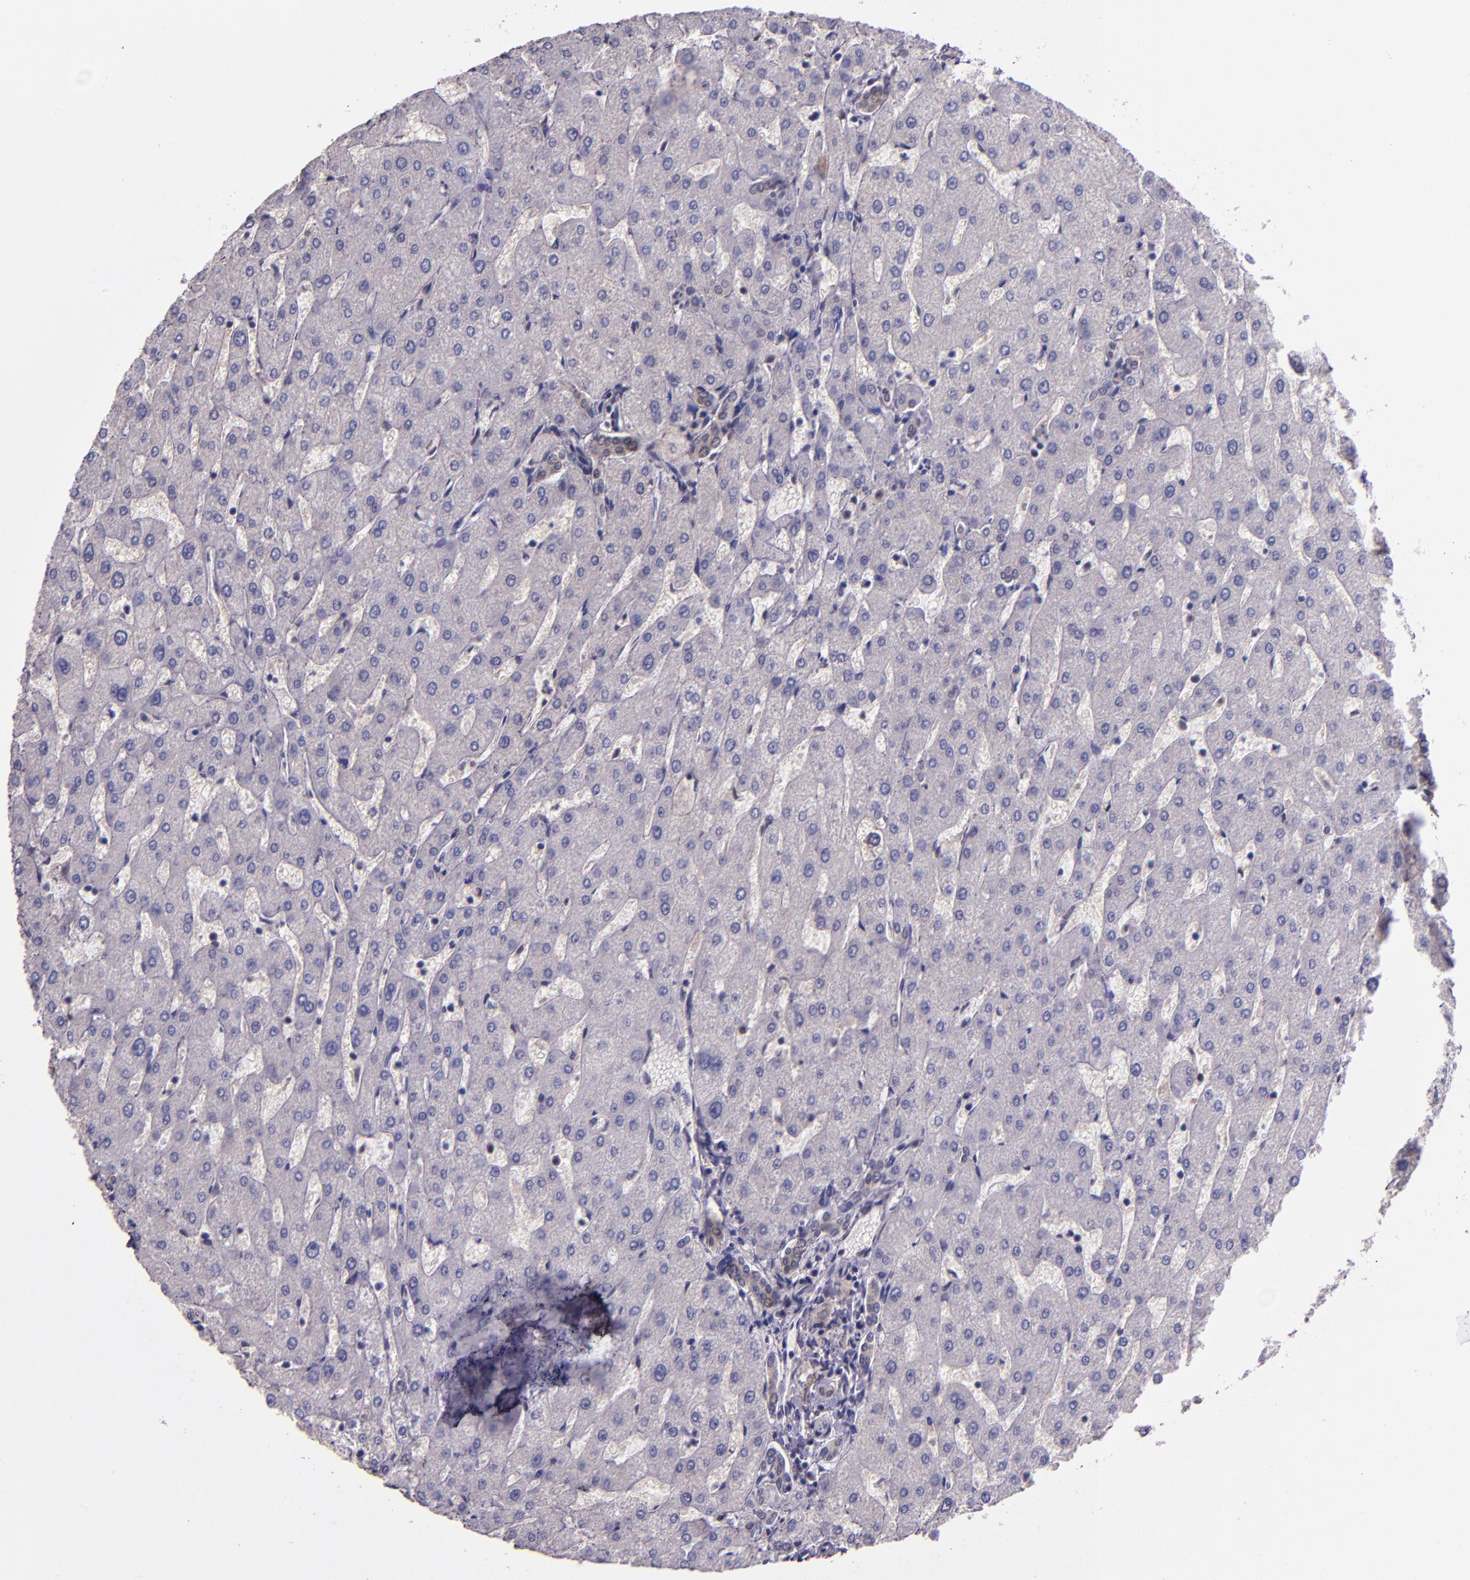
{"staining": {"intensity": "negative", "quantity": "none", "location": "none"}, "tissue": "liver", "cell_type": "Cholangiocytes", "image_type": "normal", "snomed": [{"axis": "morphology", "description": "Normal tissue, NOS"}, {"axis": "topography", "description": "Liver"}], "caption": "Immunohistochemistry photomicrograph of normal liver stained for a protein (brown), which demonstrates no expression in cholangiocytes.", "gene": "STAT6", "patient": {"sex": "male", "age": 67}}